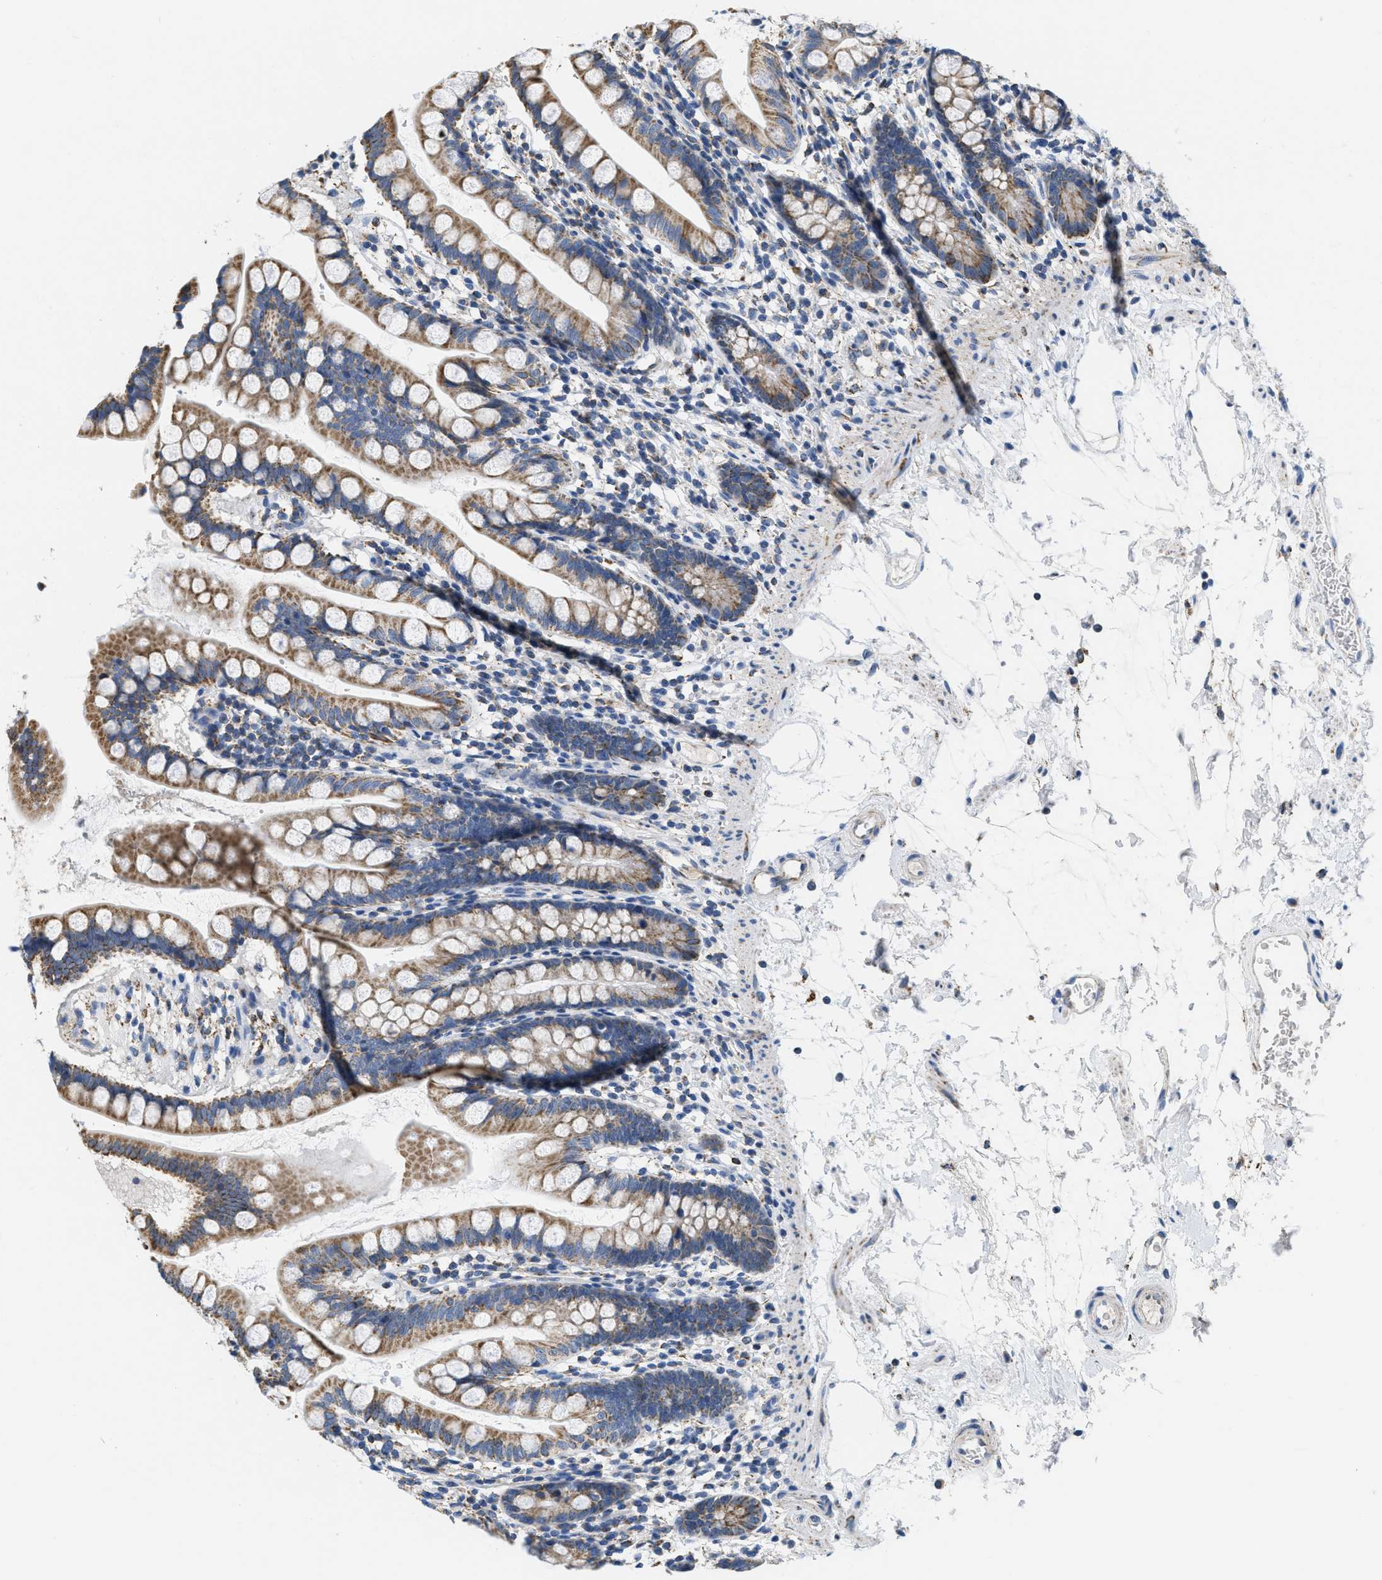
{"staining": {"intensity": "moderate", "quantity": ">75%", "location": "cytoplasmic/membranous"}, "tissue": "small intestine", "cell_type": "Glandular cells", "image_type": "normal", "snomed": [{"axis": "morphology", "description": "Normal tissue, NOS"}, {"axis": "topography", "description": "Small intestine"}], "caption": "Brown immunohistochemical staining in unremarkable human small intestine exhibits moderate cytoplasmic/membranous staining in approximately >75% of glandular cells.", "gene": "KCNJ5", "patient": {"sex": "female", "age": 84}}